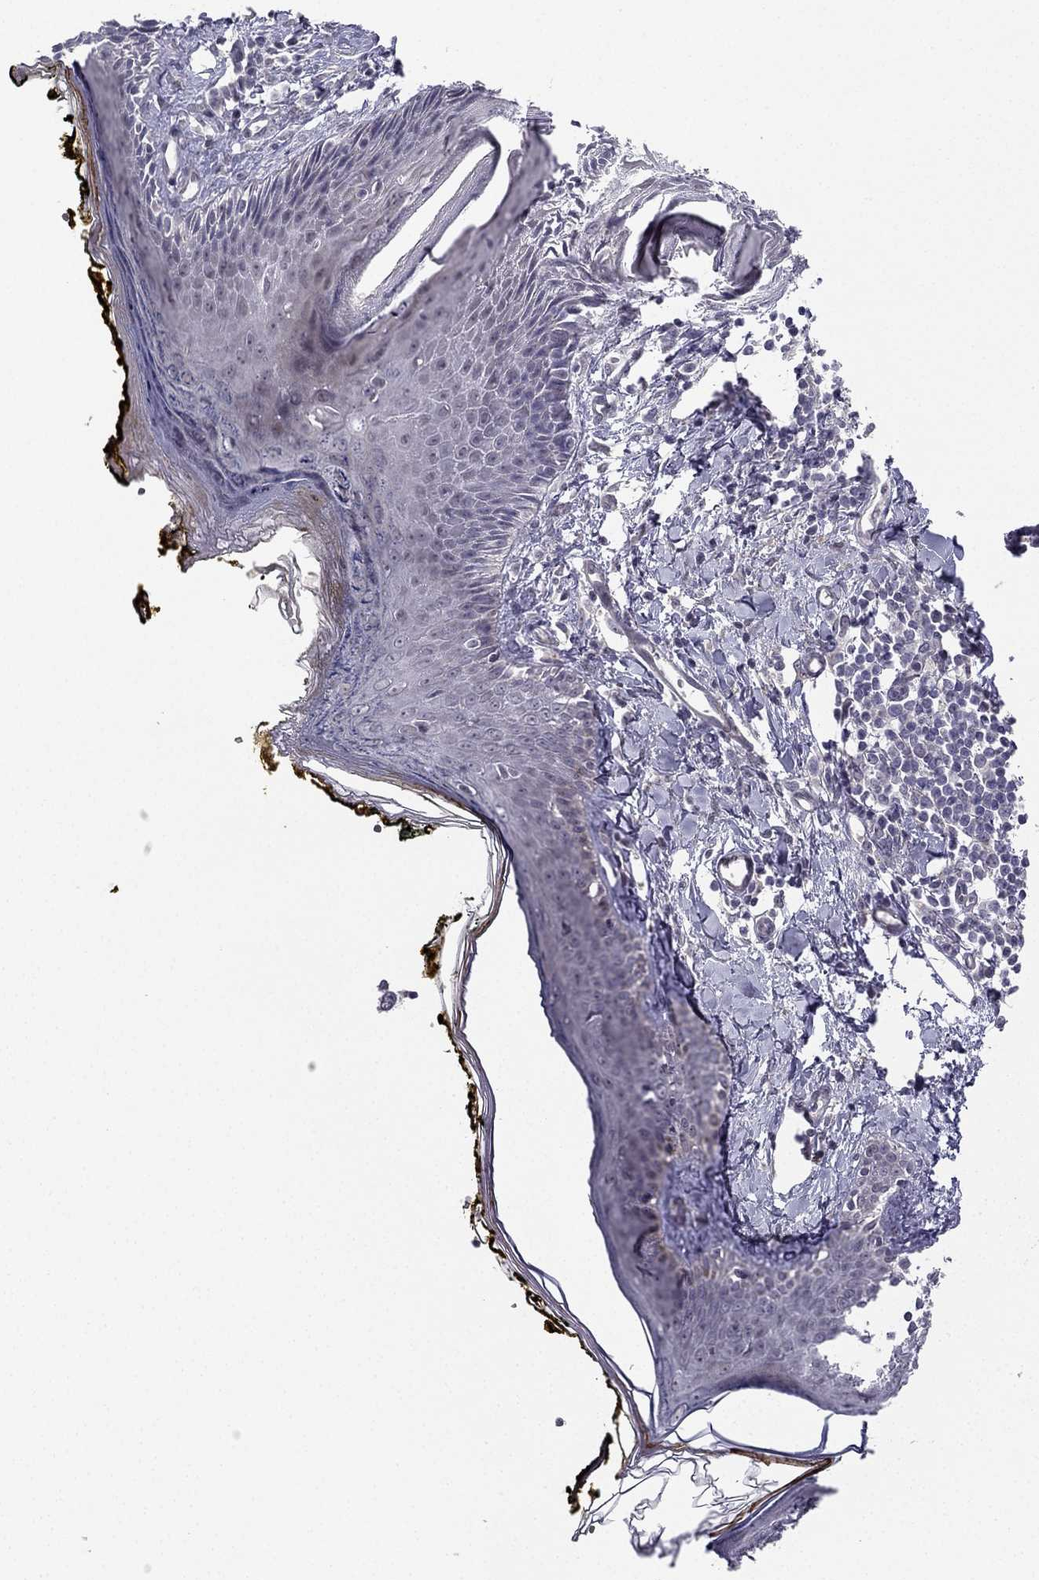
{"staining": {"intensity": "negative", "quantity": "none", "location": "none"}, "tissue": "skin", "cell_type": "Fibroblasts", "image_type": "normal", "snomed": [{"axis": "morphology", "description": "Normal tissue, NOS"}, {"axis": "topography", "description": "Skin"}], "caption": "Immunohistochemical staining of normal human skin demonstrates no significant expression in fibroblasts. (DAB immunohistochemistry (IHC), high magnification).", "gene": "CHST8", "patient": {"sex": "male", "age": 76}}